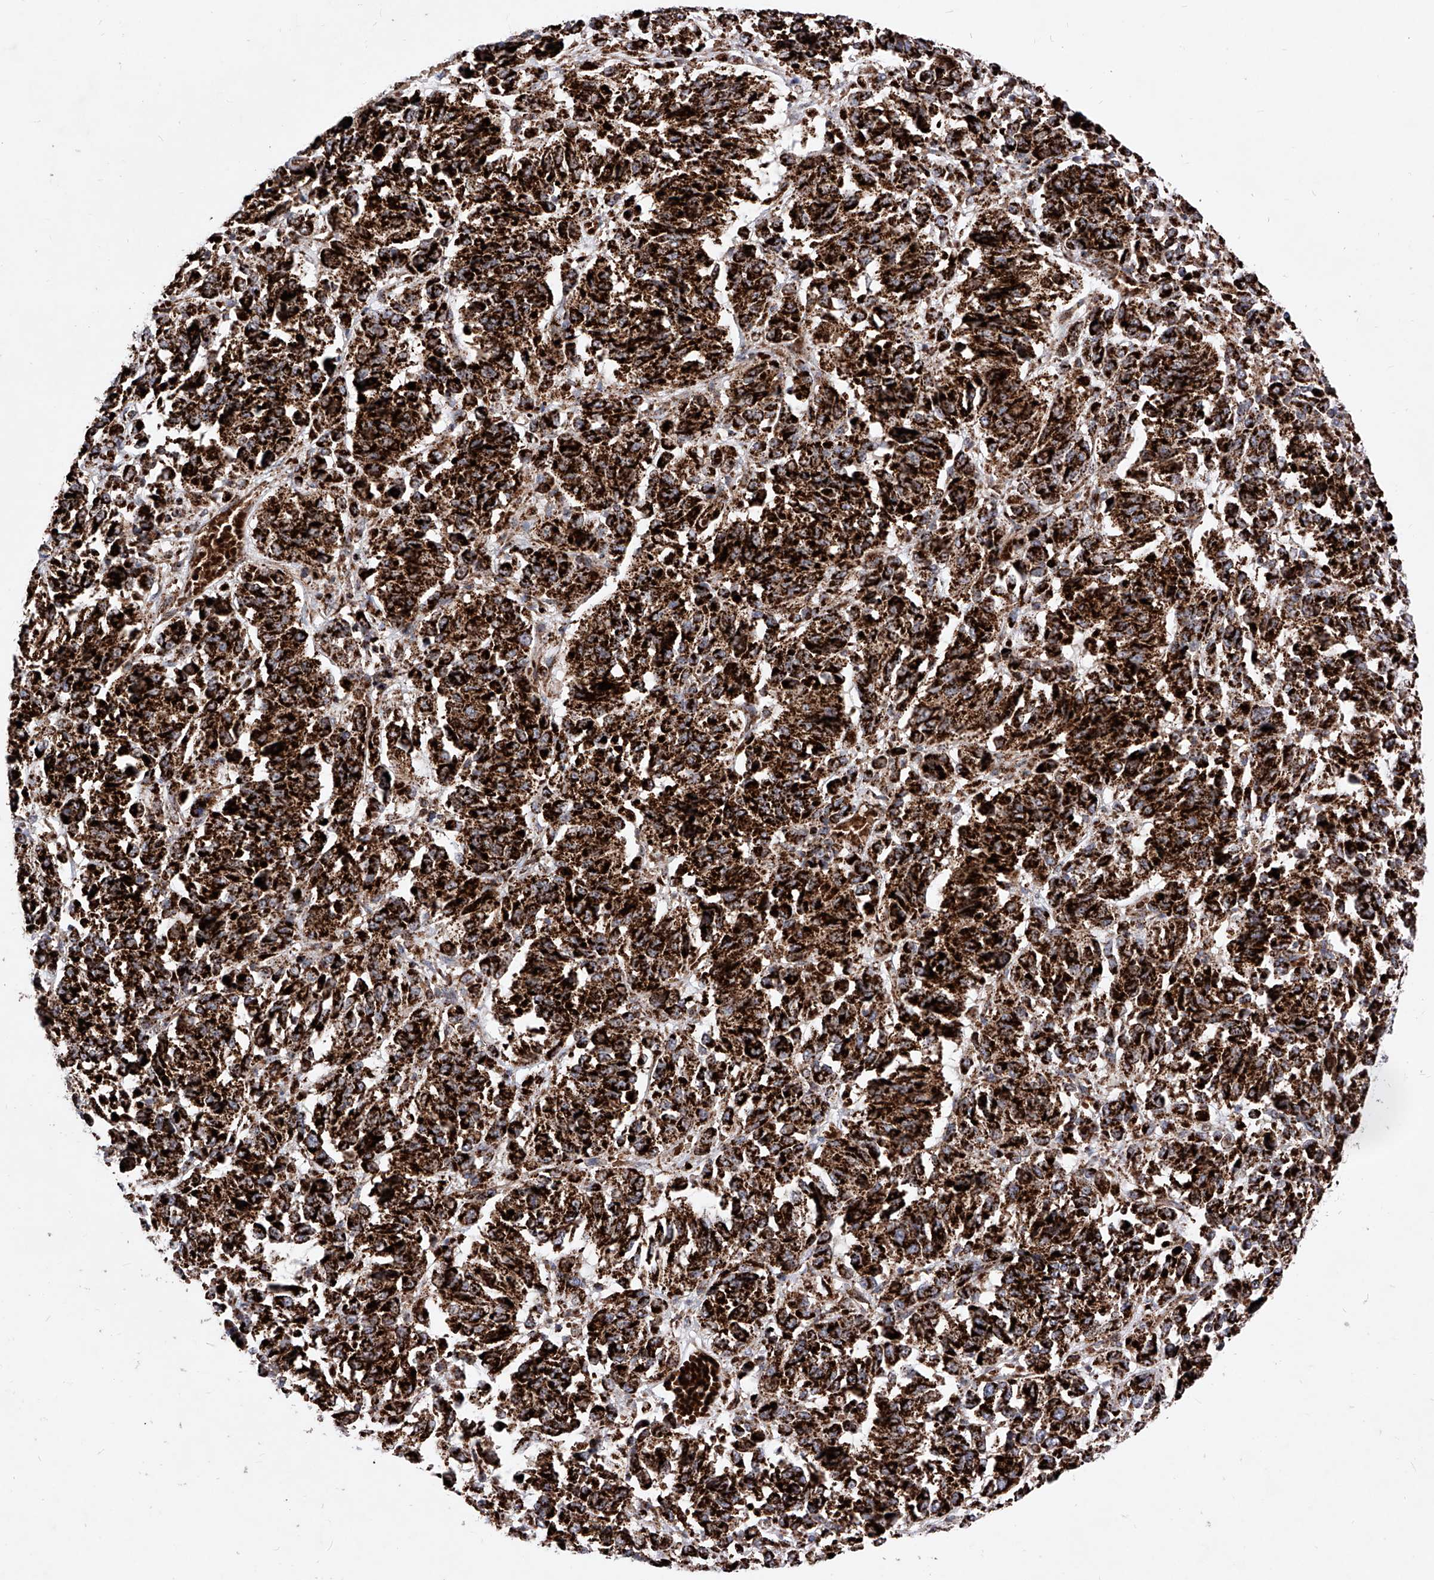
{"staining": {"intensity": "strong", "quantity": ">75%", "location": "cytoplasmic/membranous"}, "tissue": "melanoma", "cell_type": "Tumor cells", "image_type": "cancer", "snomed": [{"axis": "morphology", "description": "Malignant melanoma, Metastatic site"}, {"axis": "topography", "description": "Lung"}], "caption": "IHC photomicrograph of neoplastic tissue: melanoma stained using immunohistochemistry exhibits high levels of strong protein expression localized specifically in the cytoplasmic/membranous of tumor cells, appearing as a cytoplasmic/membranous brown color.", "gene": "SEMA6A", "patient": {"sex": "male", "age": 64}}